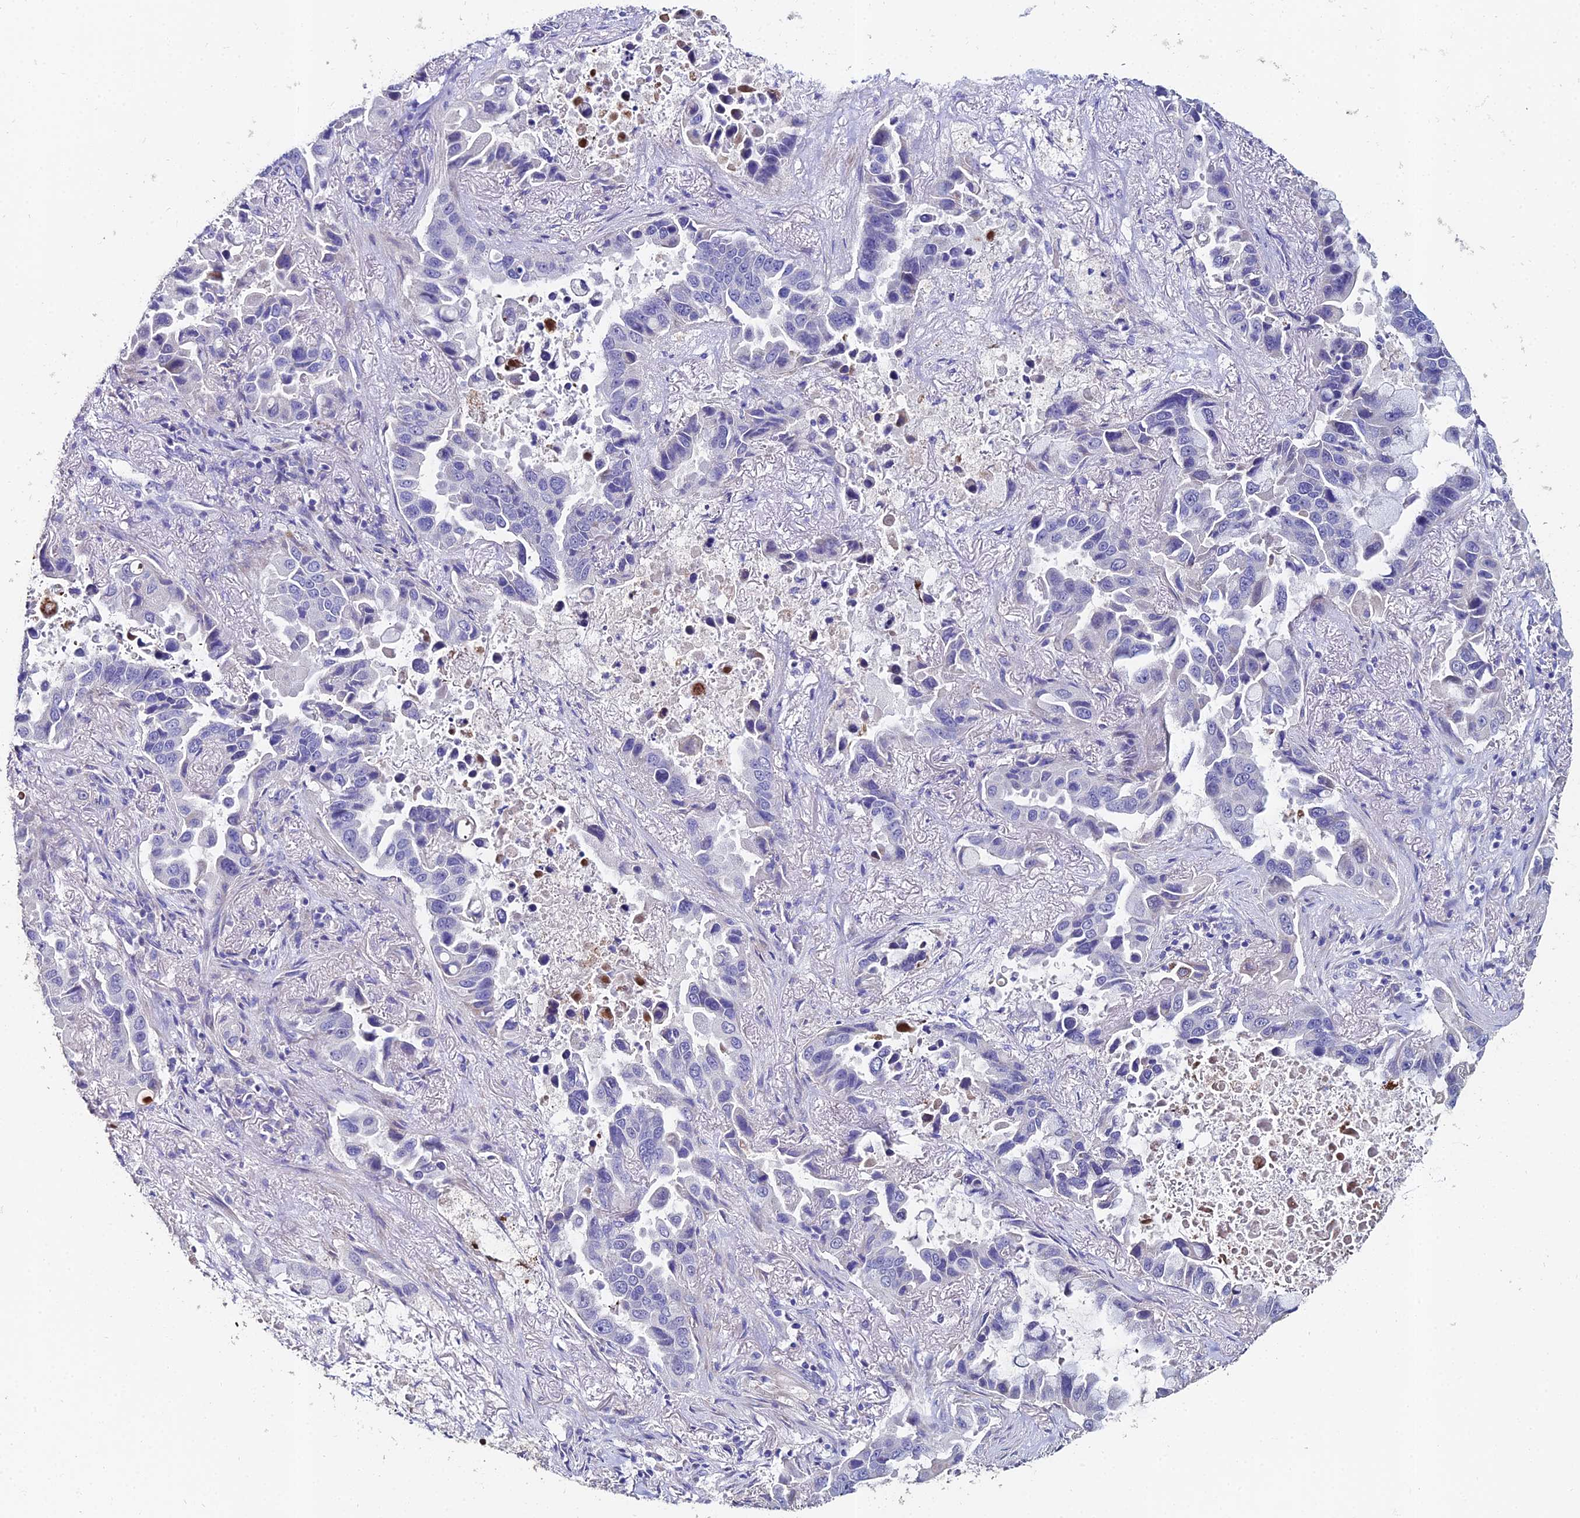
{"staining": {"intensity": "negative", "quantity": "none", "location": "none"}, "tissue": "lung cancer", "cell_type": "Tumor cells", "image_type": "cancer", "snomed": [{"axis": "morphology", "description": "Adenocarcinoma, NOS"}, {"axis": "topography", "description": "Lung"}], "caption": "Adenocarcinoma (lung) stained for a protein using immunohistochemistry reveals no staining tumor cells.", "gene": "ESRRG", "patient": {"sex": "male", "age": 64}}